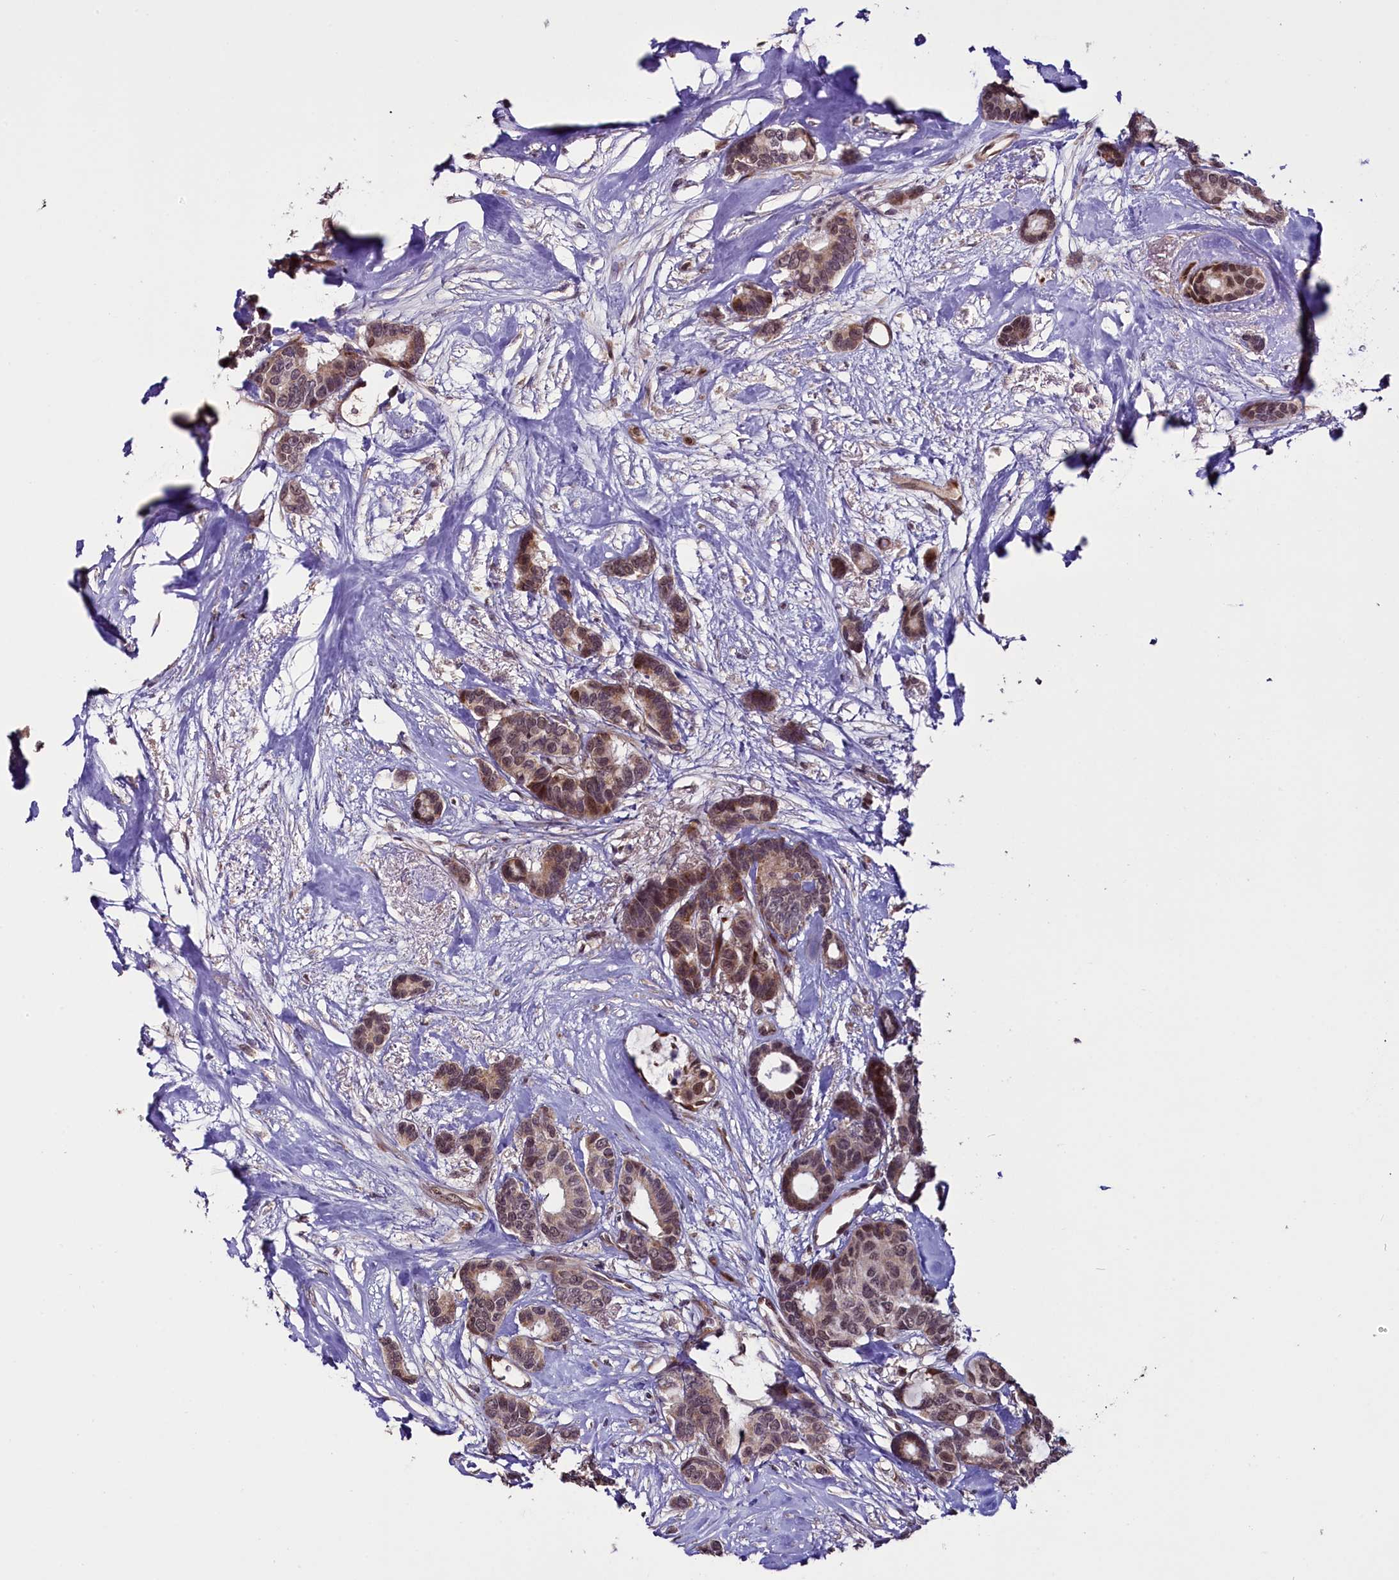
{"staining": {"intensity": "moderate", "quantity": ">75%", "location": "nuclear"}, "tissue": "breast cancer", "cell_type": "Tumor cells", "image_type": "cancer", "snomed": [{"axis": "morphology", "description": "Duct carcinoma"}, {"axis": "topography", "description": "Breast"}], "caption": "Immunohistochemical staining of breast cancer (intraductal carcinoma) exhibits medium levels of moderate nuclear expression in approximately >75% of tumor cells. (DAB IHC with brightfield microscopy, high magnification).", "gene": "RPUSD2", "patient": {"sex": "female", "age": 87}}